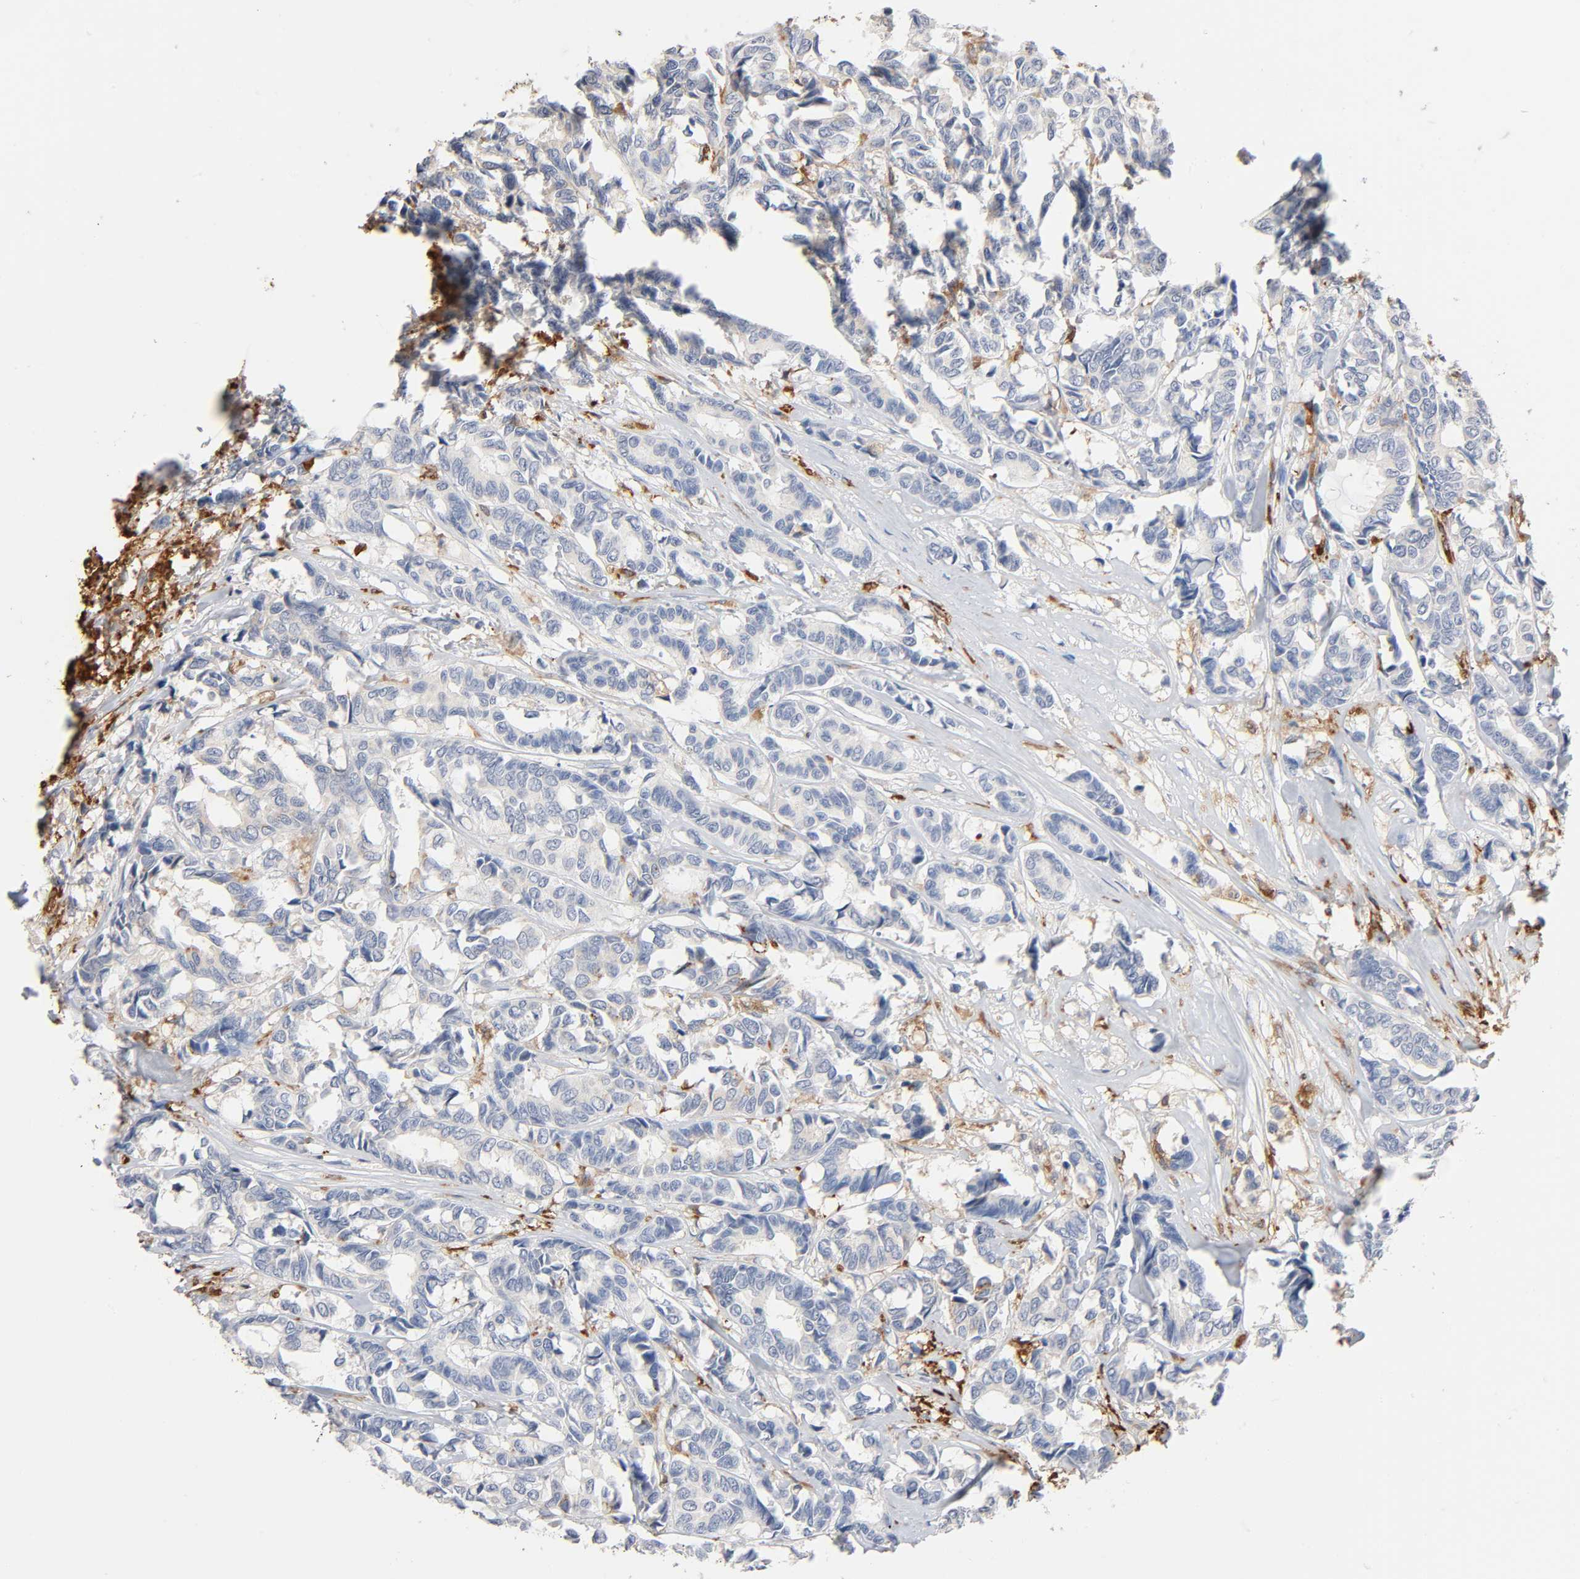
{"staining": {"intensity": "weak", "quantity": "<25%", "location": "cytoplasmic/membranous"}, "tissue": "breast cancer", "cell_type": "Tumor cells", "image_type": "cancer", "snomed": [{"axis": "morphology", "description": "Duct carcinoma"}, {"axis": "topography", "description": "Breast"}], "caption": "DAB immunohistochemical staining of breast cancer shows no significant expression in tumor cells.", "gene": "BIN1", "patient": {"sex": "female", "age": 87}}